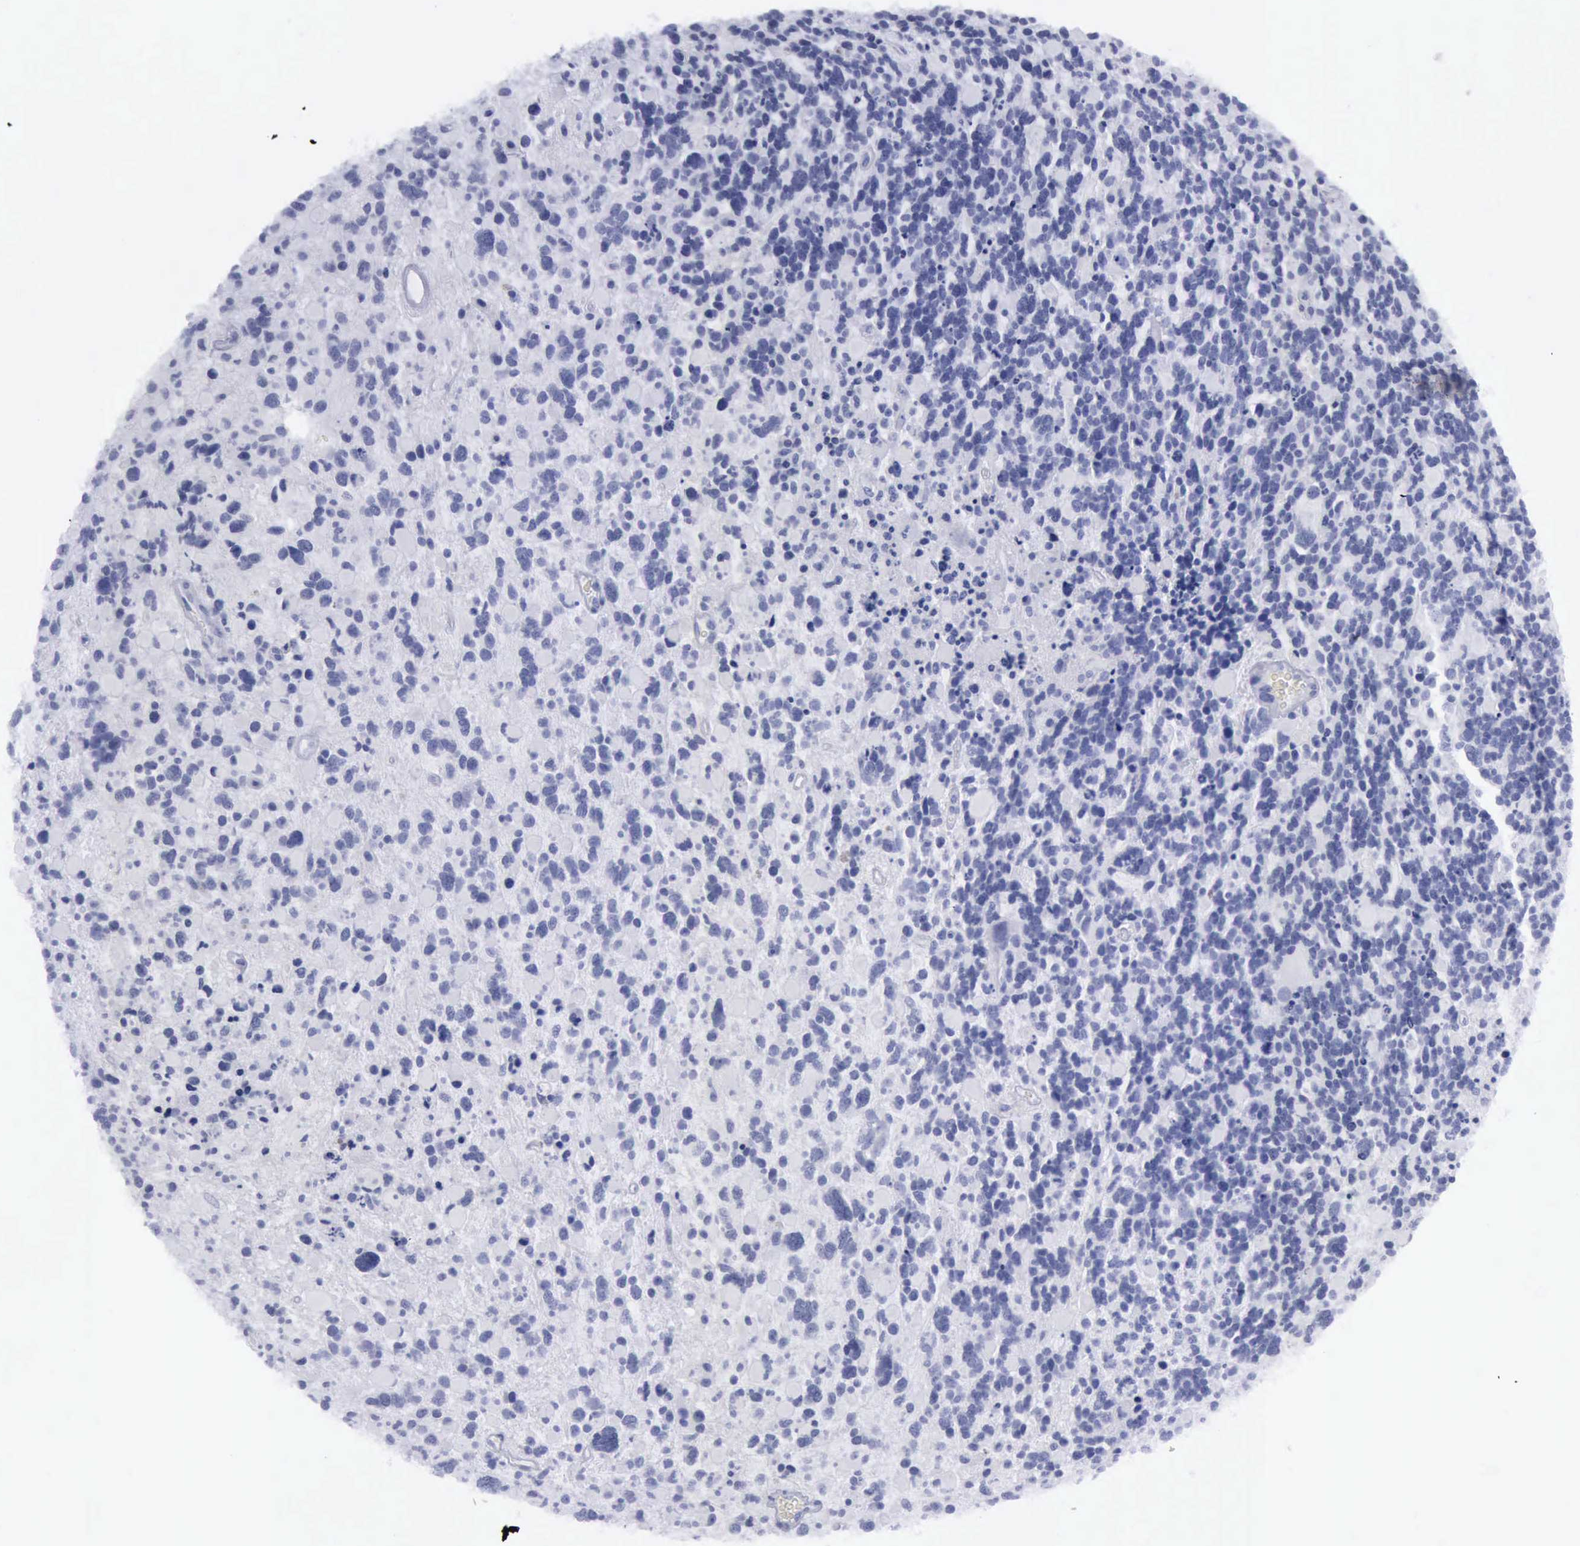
{"staining": {"intensity": "negative", "quantity": "none", "location": "none"}, "tissue": "glioma", "cell_type": "Tumor cells", "image_type": "cancer", "snomed": [{"axis": "morphology", "description": "Glioma, malignant, High grade"}, {"axis": "topography", "description": "Brain"}], "caption": "Glioma stained for a protein using IHC demonstrates no expression tumor cells.", "gene": "KRT13", "patient": {"sex": "female", "age": 37}}